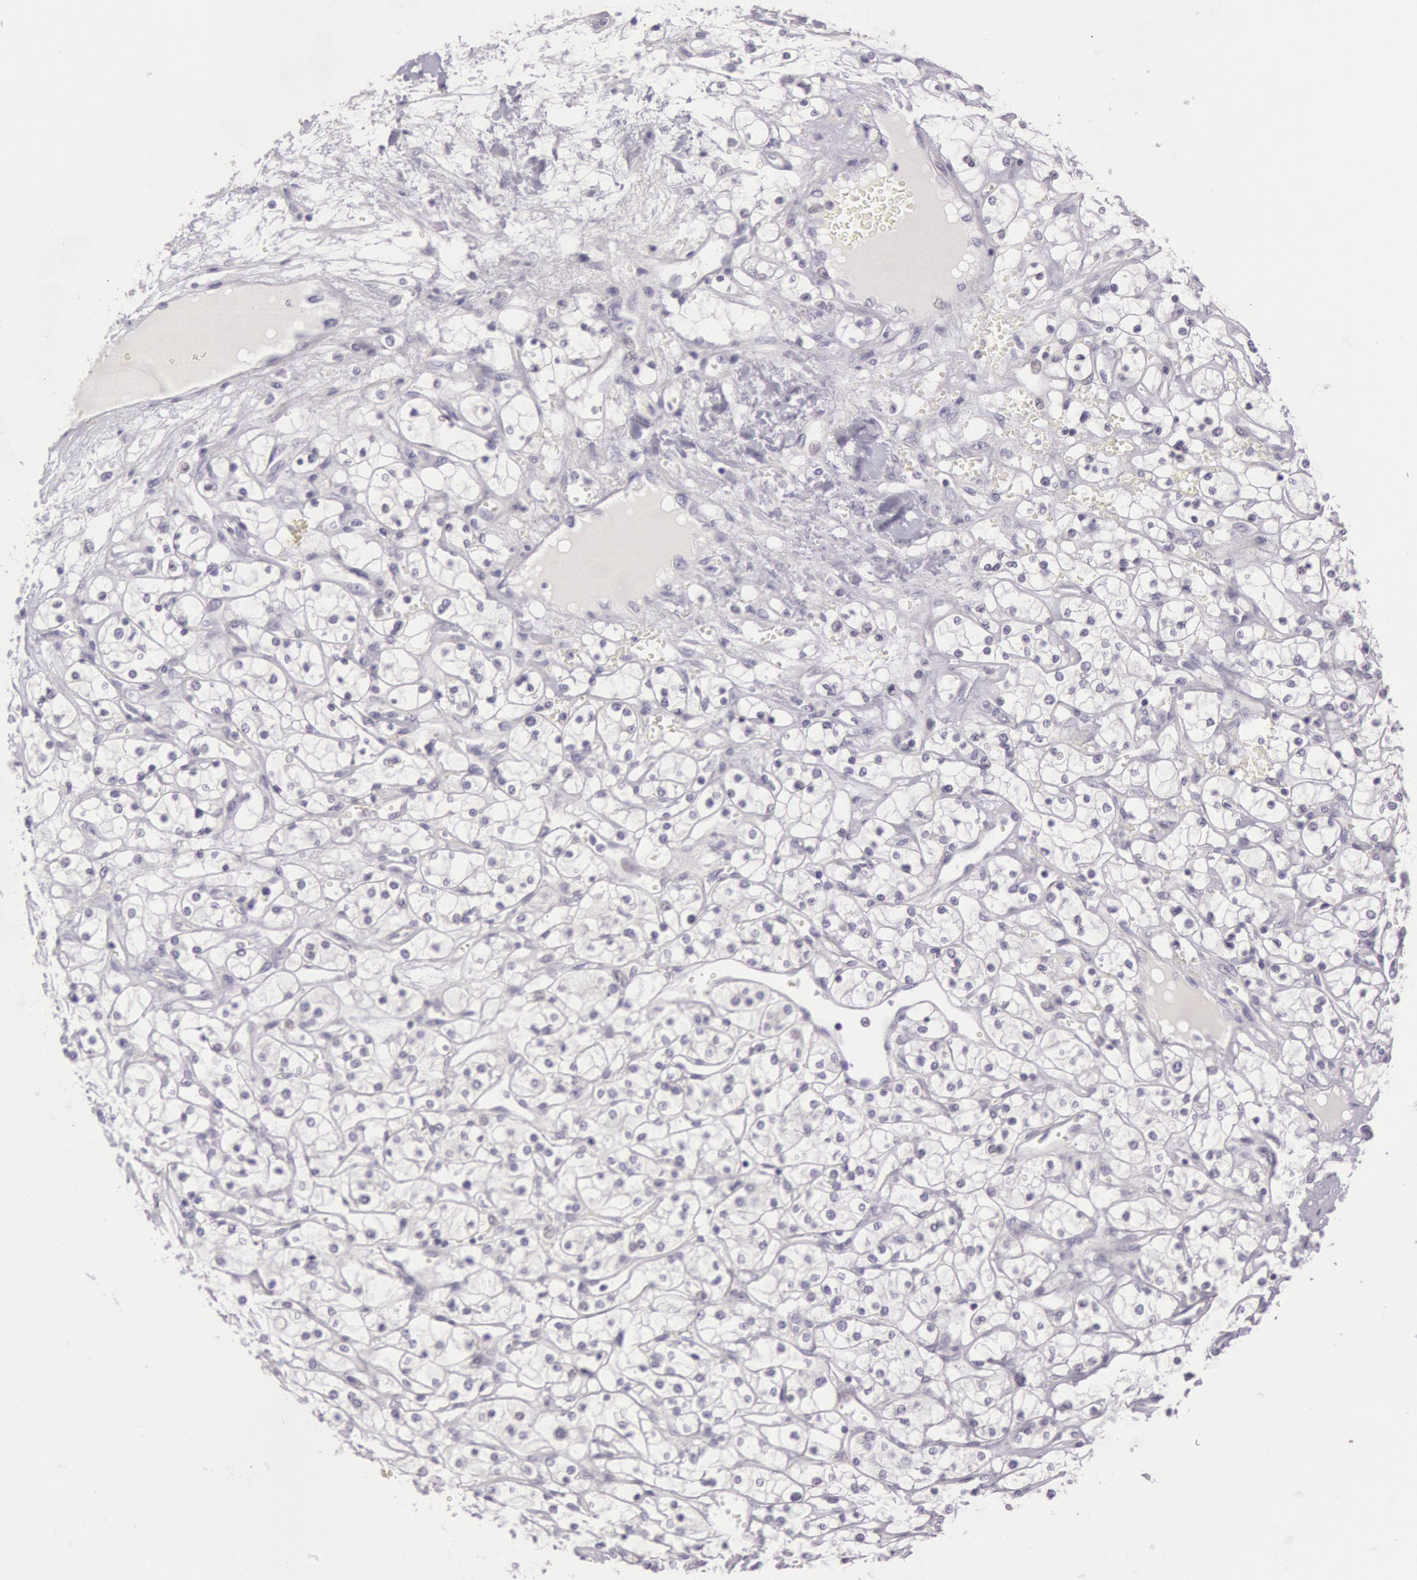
{"staining": {"intensity": "negative", "quantity": "none", "location": "none"}, "tissue": "renal cancer", "cell_type": "Tumor cells", "image_type": "cancer", "snomed": [{"axis": "morphology", "description": "Adenocarcinoma, NOS"}, {"axis": "topography", "description": "Kidney"}], "caption": "Tumor cells are negative for brown protein staining in renal cancer (adenocarcinoma). Nuclei are stained in blue.", "gene": "CKB", "patient": {"sex": "male", "age": 61}}